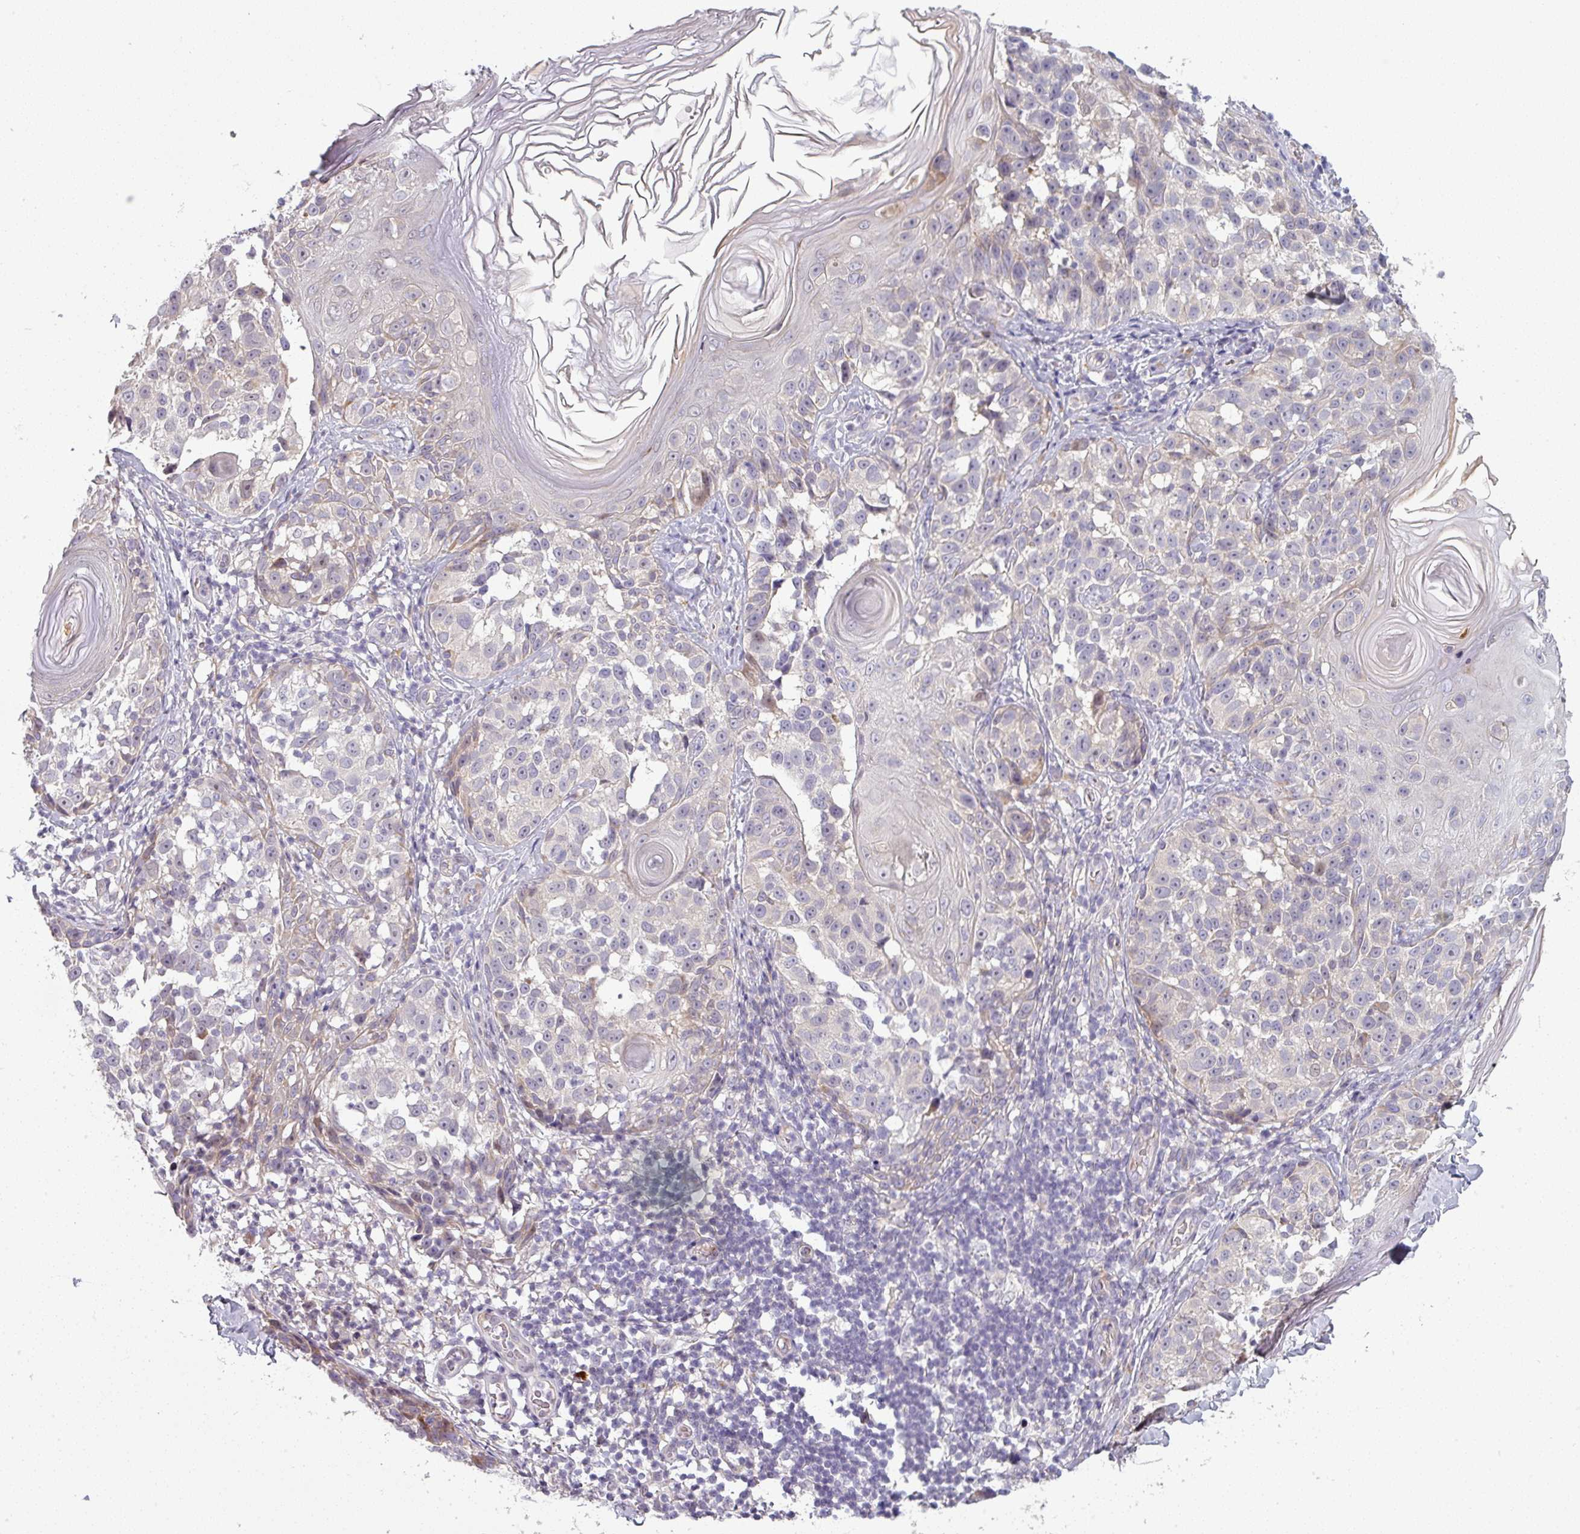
{"staining": {"intensity": "negative", "quantity": "none", "location": "none"}, "tissue": "melanoma", "cell_type": "Tumor cells", "image_type": "cancer", "snomed": [{"axis": "morphology", "description": "Malignant melanoma, NOS"}, {"axis": "topography", "description": "Skin"}], "caption": "Tumor cells are negative for brown protein staining in malignant melanoma. Brightfield microscopy of IHC stained with DAB (brown) and hematoxylin (blue), captured at high magnification.", "gene": "C2orf16", "patient": {"sex": "male", "age": 73}}